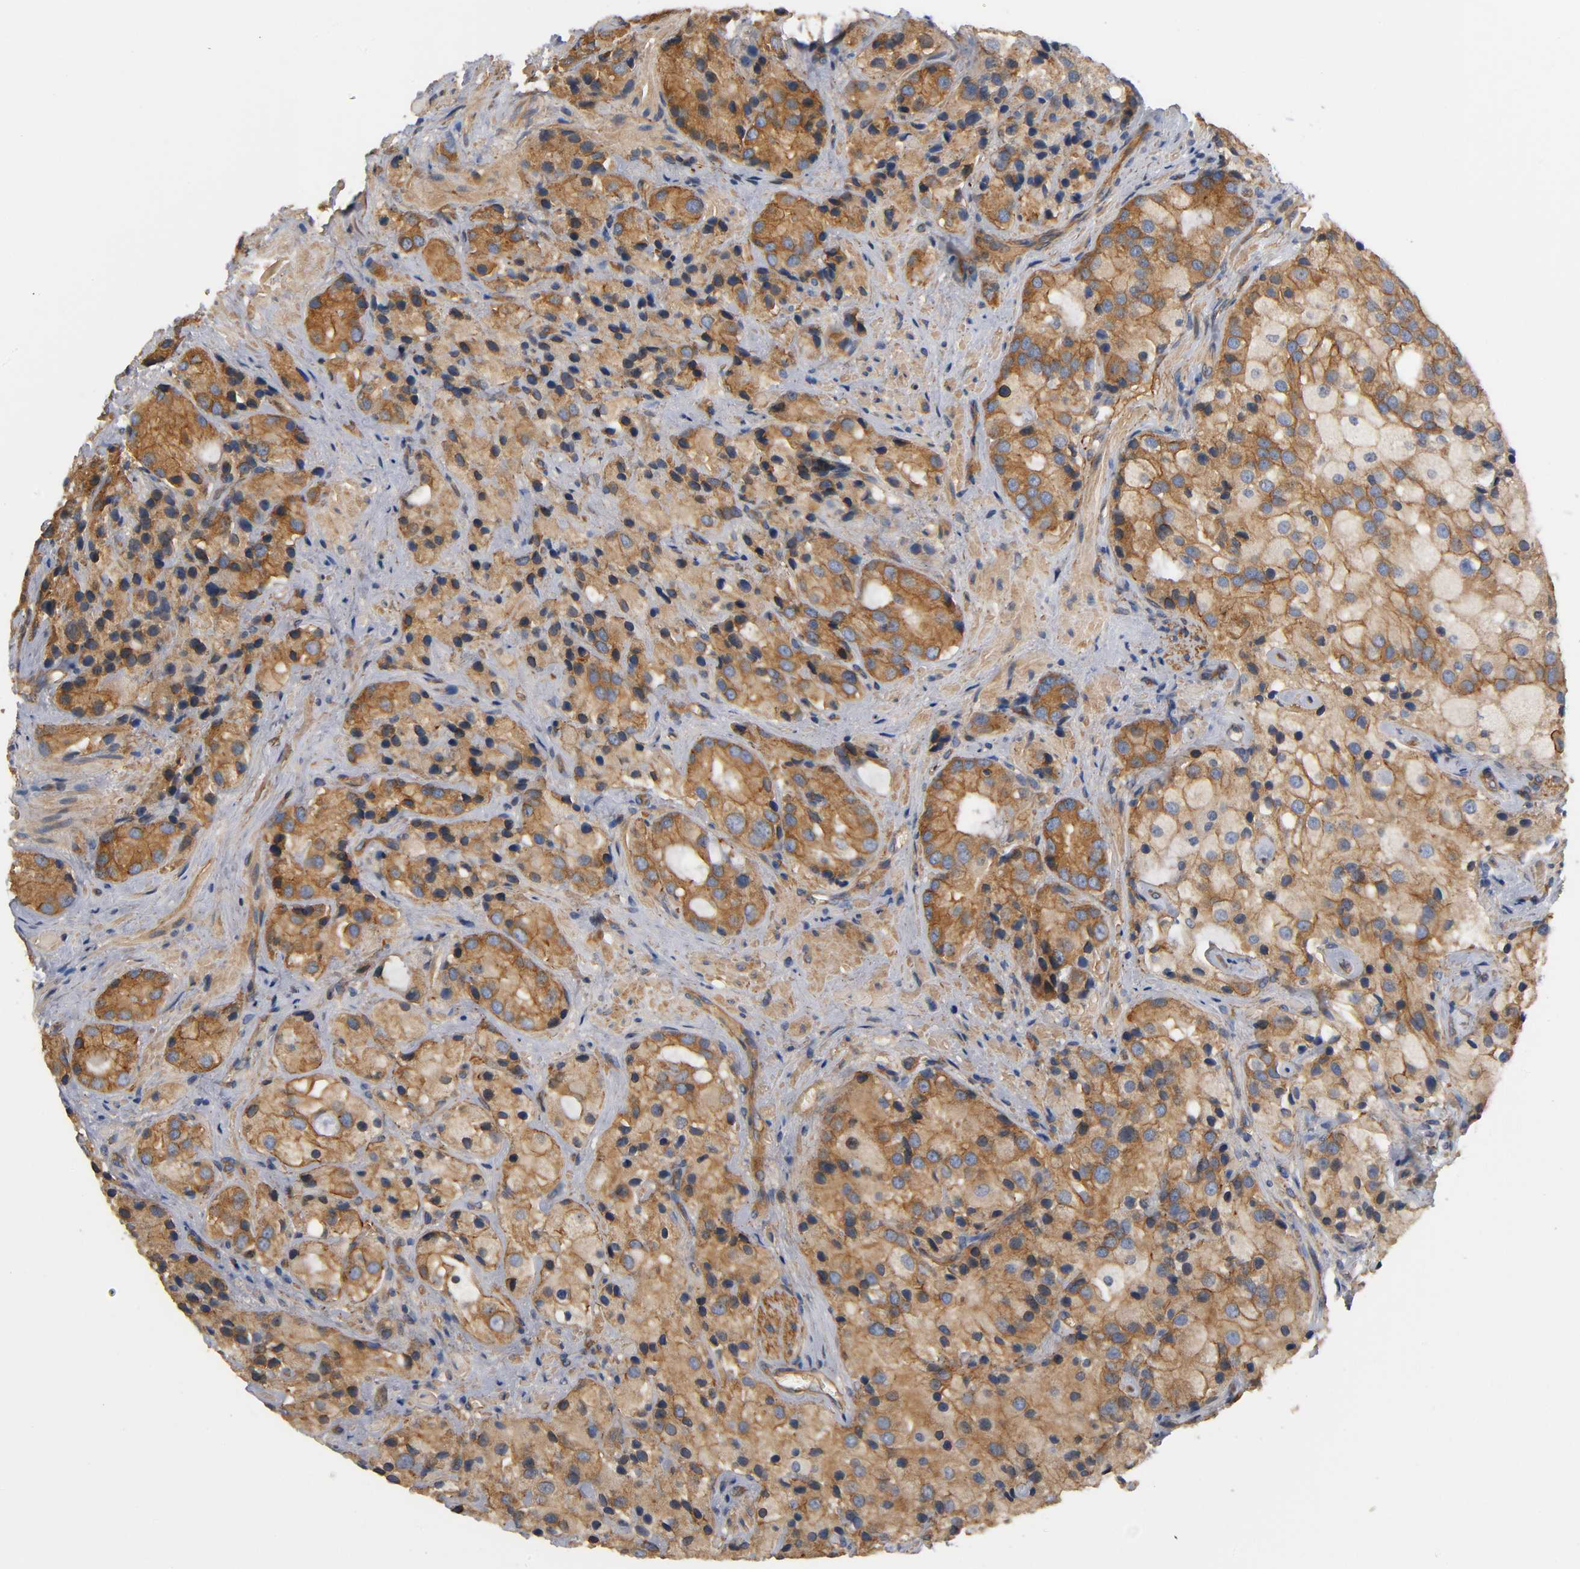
{"staining": {"intensity": "moderate", "quantity": ">75%", "location": "cytoplasmic/membranous"}, "tissue": "prostate cancer", "cell_type": "Tumor cells", "image_type": "cancer", "snomed": [{"axis": "morphology", "description": "Adenocarcinoma, High grade"}, {"axis": "topography", "description": "Prostate"}], "caption": "High-magnification brightfield microscopy of prostate cancer stained with DAB (3,3'-diaminobenzidine) (brown) and counterstained with hematoxylin (blue). tumor cells exhibit moderate cytoplasmic/membranous expression is seen in approximately>75% of cells.", "gene": "MARS1", "patient": {"sex": "male", "age": 70}}